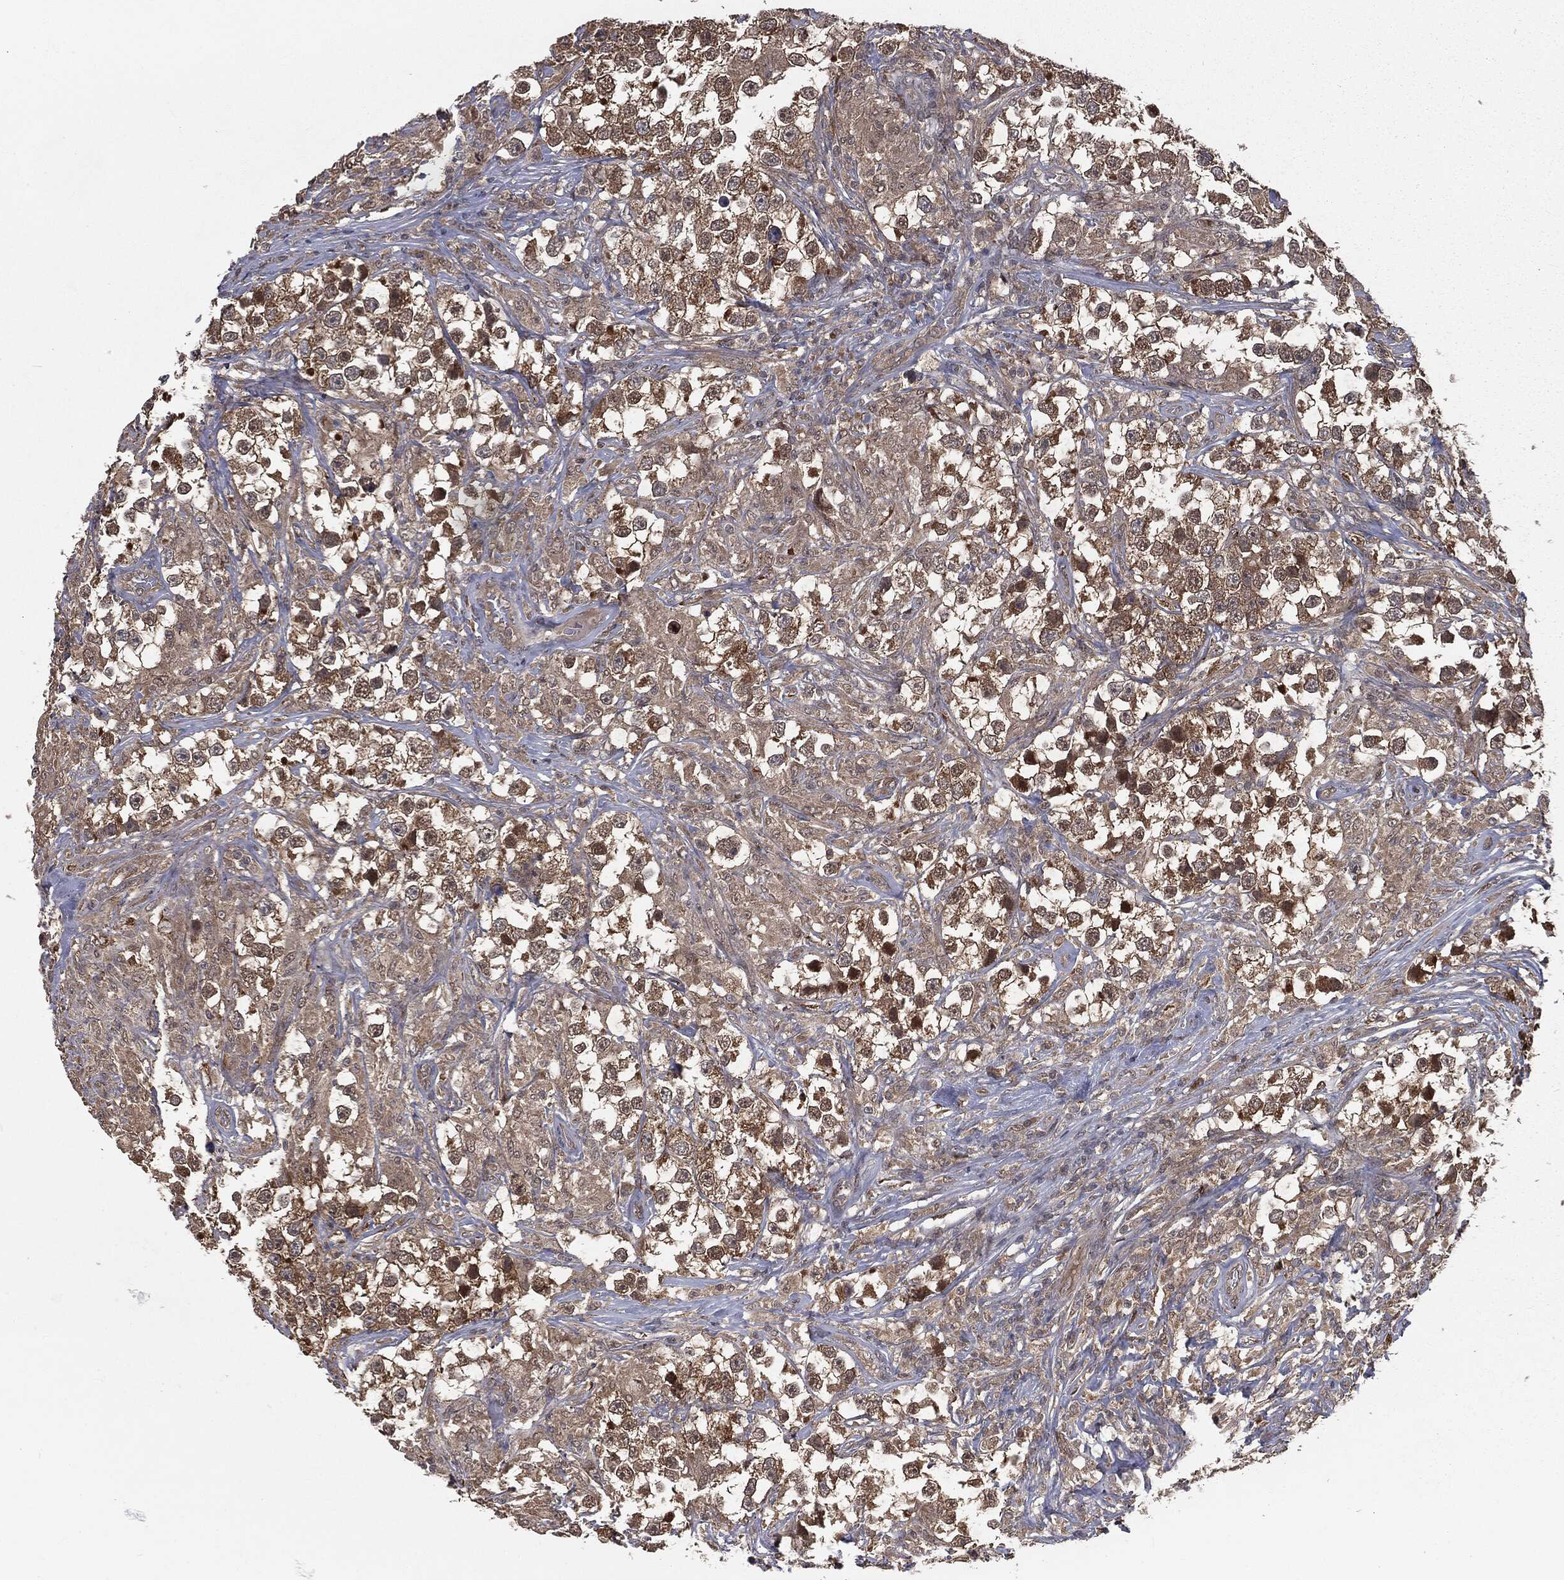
{"staining": {"intensity": "weak", "quantity": ">75%", "location": "cytoplasmic/membranous"}, "tissue": "testis cancer", "cell_type": "Tumor cells", "image_type": "cancer", "snomed": [{"axis": "morphology", "description": "Seminoma, NOS"}, {"axis": "topography", "description": "Testis"}], "caption": "A brown stain shows weak cytoplasmic/membranous expression of a protein in testis cancer tumor cells.", "gene": "FBXO7", "patient": {"sex": "male", "age": 46}}